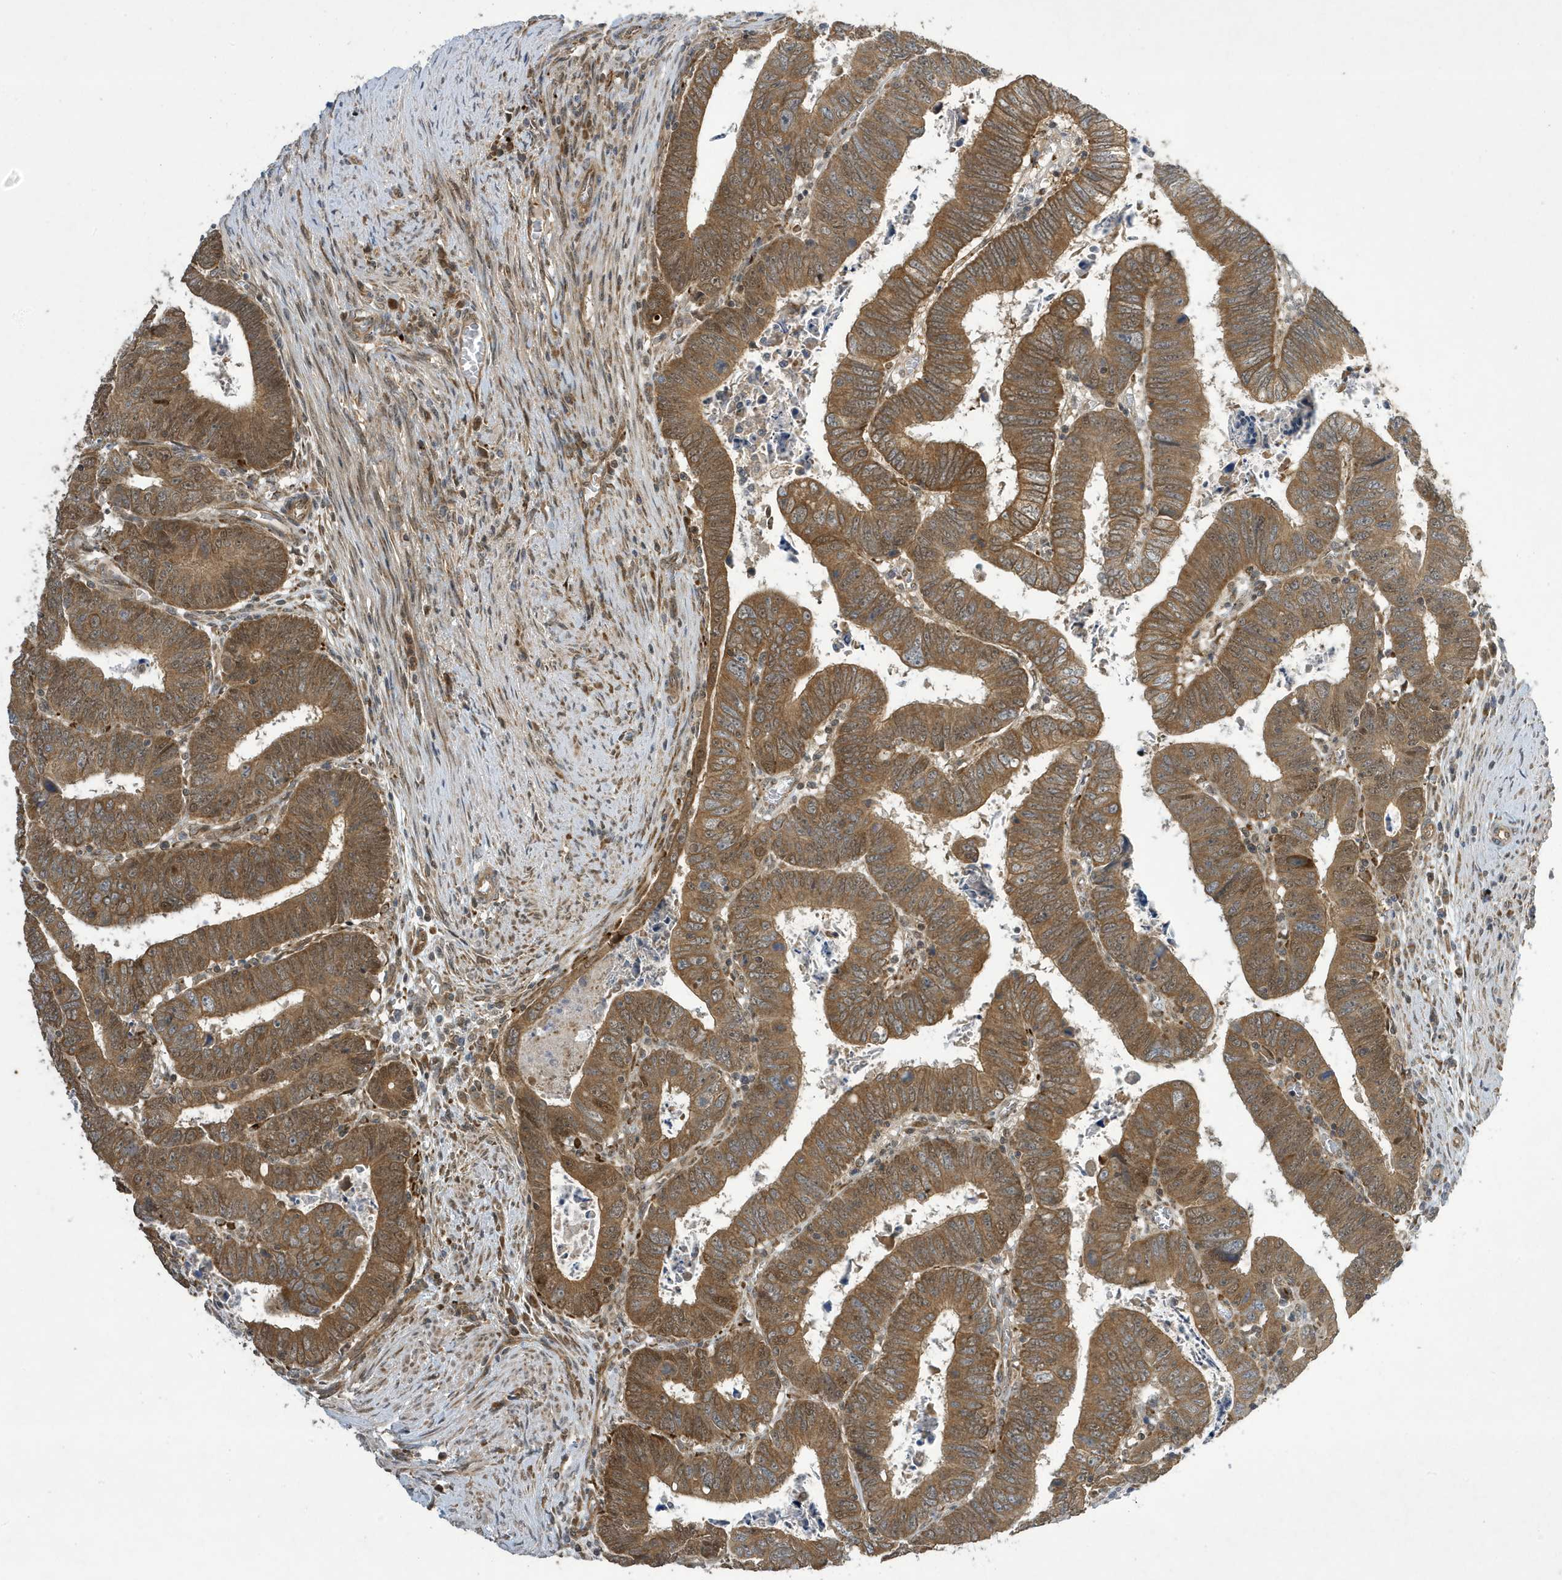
{"staining": {"intensity": "moderate", "quantity": ">75%", "location": "cytoplasmic/membranous"}, "tissue": "colorectal cancer", "cell_type": "Tumor cells", "image_type": "cancer", "snomed": [{"axis": "morphology", "description": "Normal tissue, NOS"}, {"axis": "morphology", "description": "Adenocarcinoma, NOS"}, {"axis": "topography", "description": "Rectum"}], "caption": "A high-resolution image shows immunohistochemistry (IHC) staining of adenocarcinoma (colorectal), which demonstrates moderate cytoplasmic/membranous staining in about >75% of tumor cells.", "gene": "NCOA7", "patient": {"sex": "female", "age": 65}}